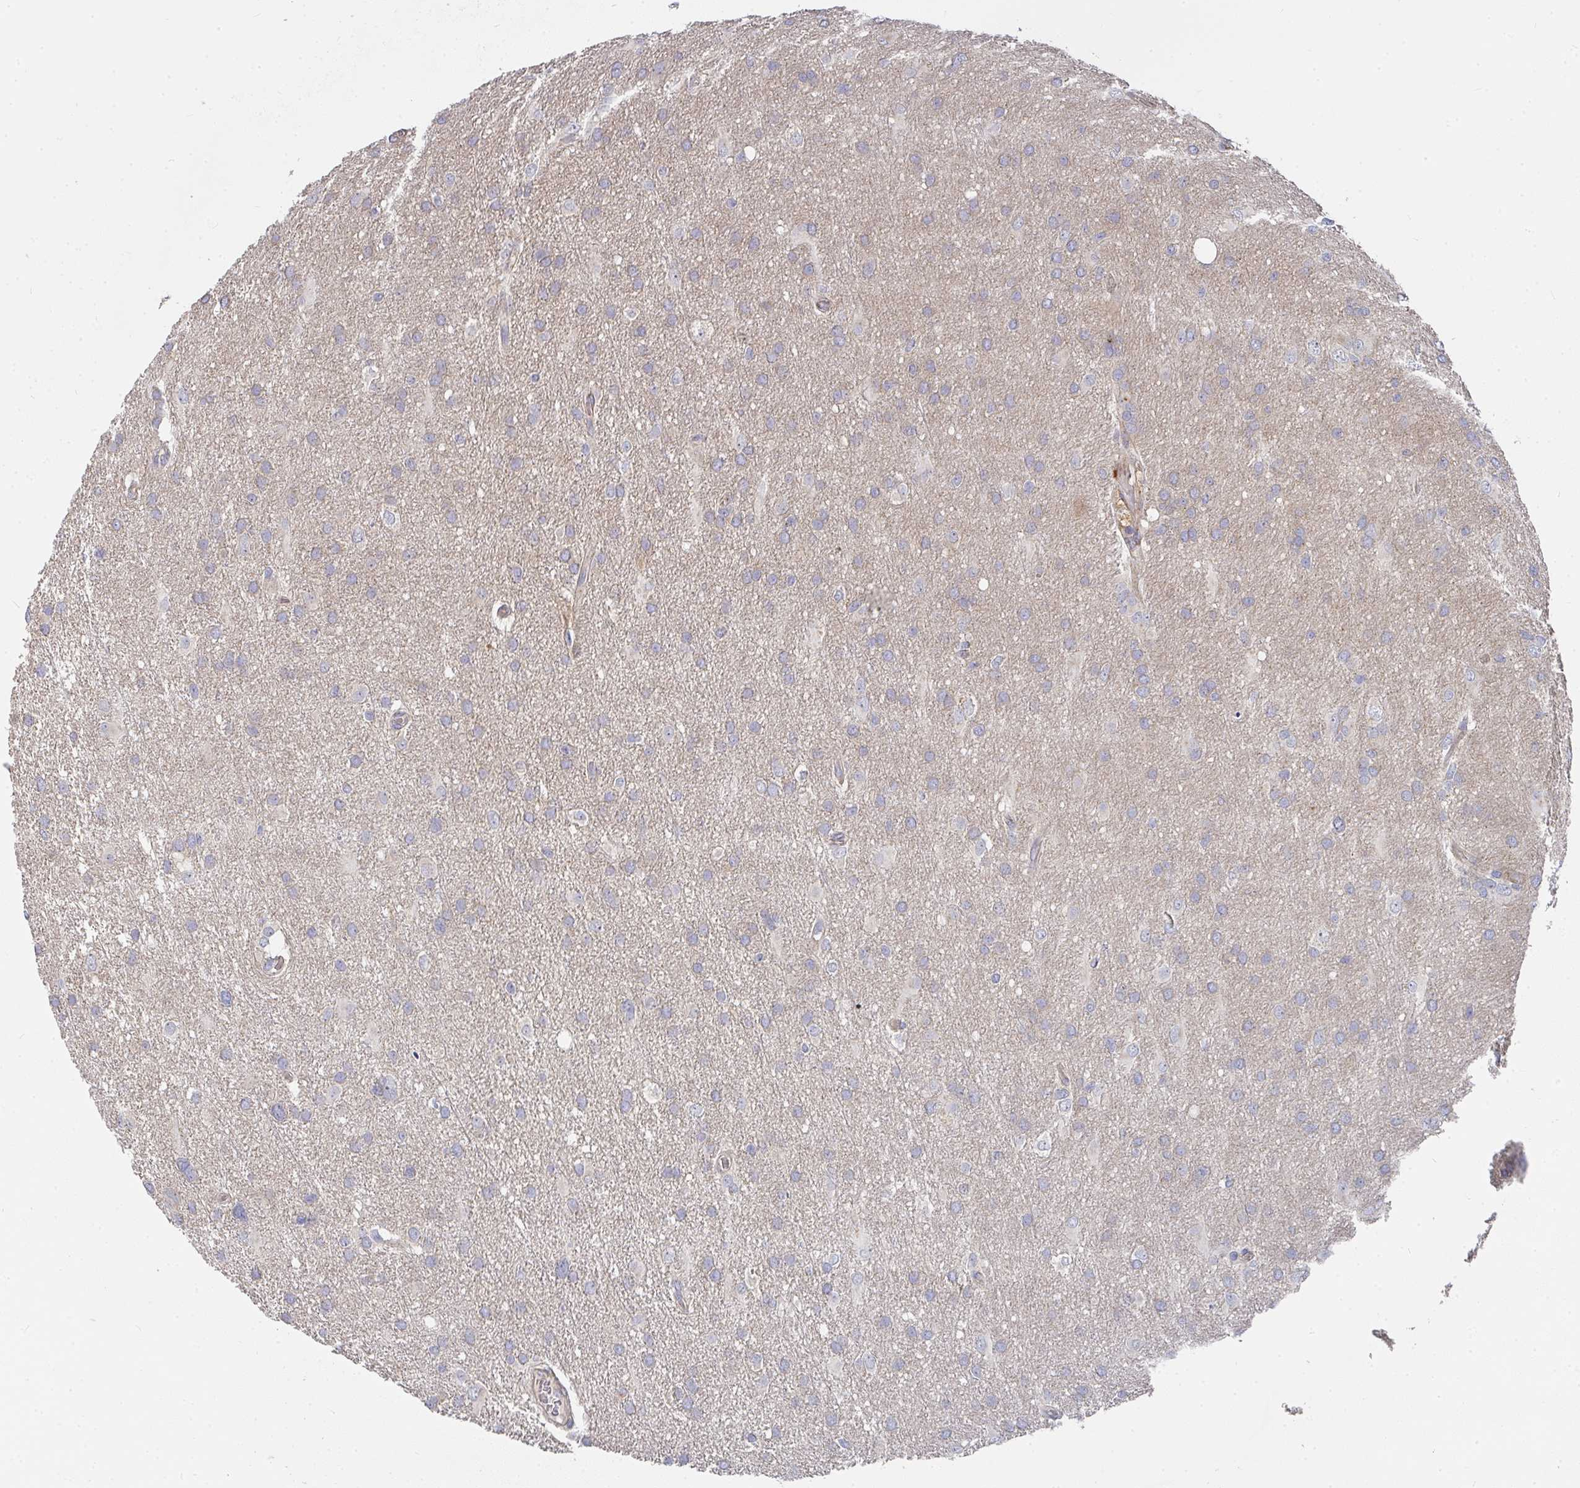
{"staining": {"intensity": "weak", "quantity": "<25%", "location": "cytoplasmic/membranous"}, "tissue": "glioma", "cell_type": "Tumor cells", "image_type": "cancer", "snomed": [{"axis": "morphology", "description": "Glioma, malignant, High grade"}, {"axis": "topography", "description": "Brain"}], "caption": "This is a histopathology image of IHC staining of malignant glioma (high-grade), which shows no staining in tumor cells.", "gene": "RHEBL1", "patient": {"sex": "male", "age": 53}}